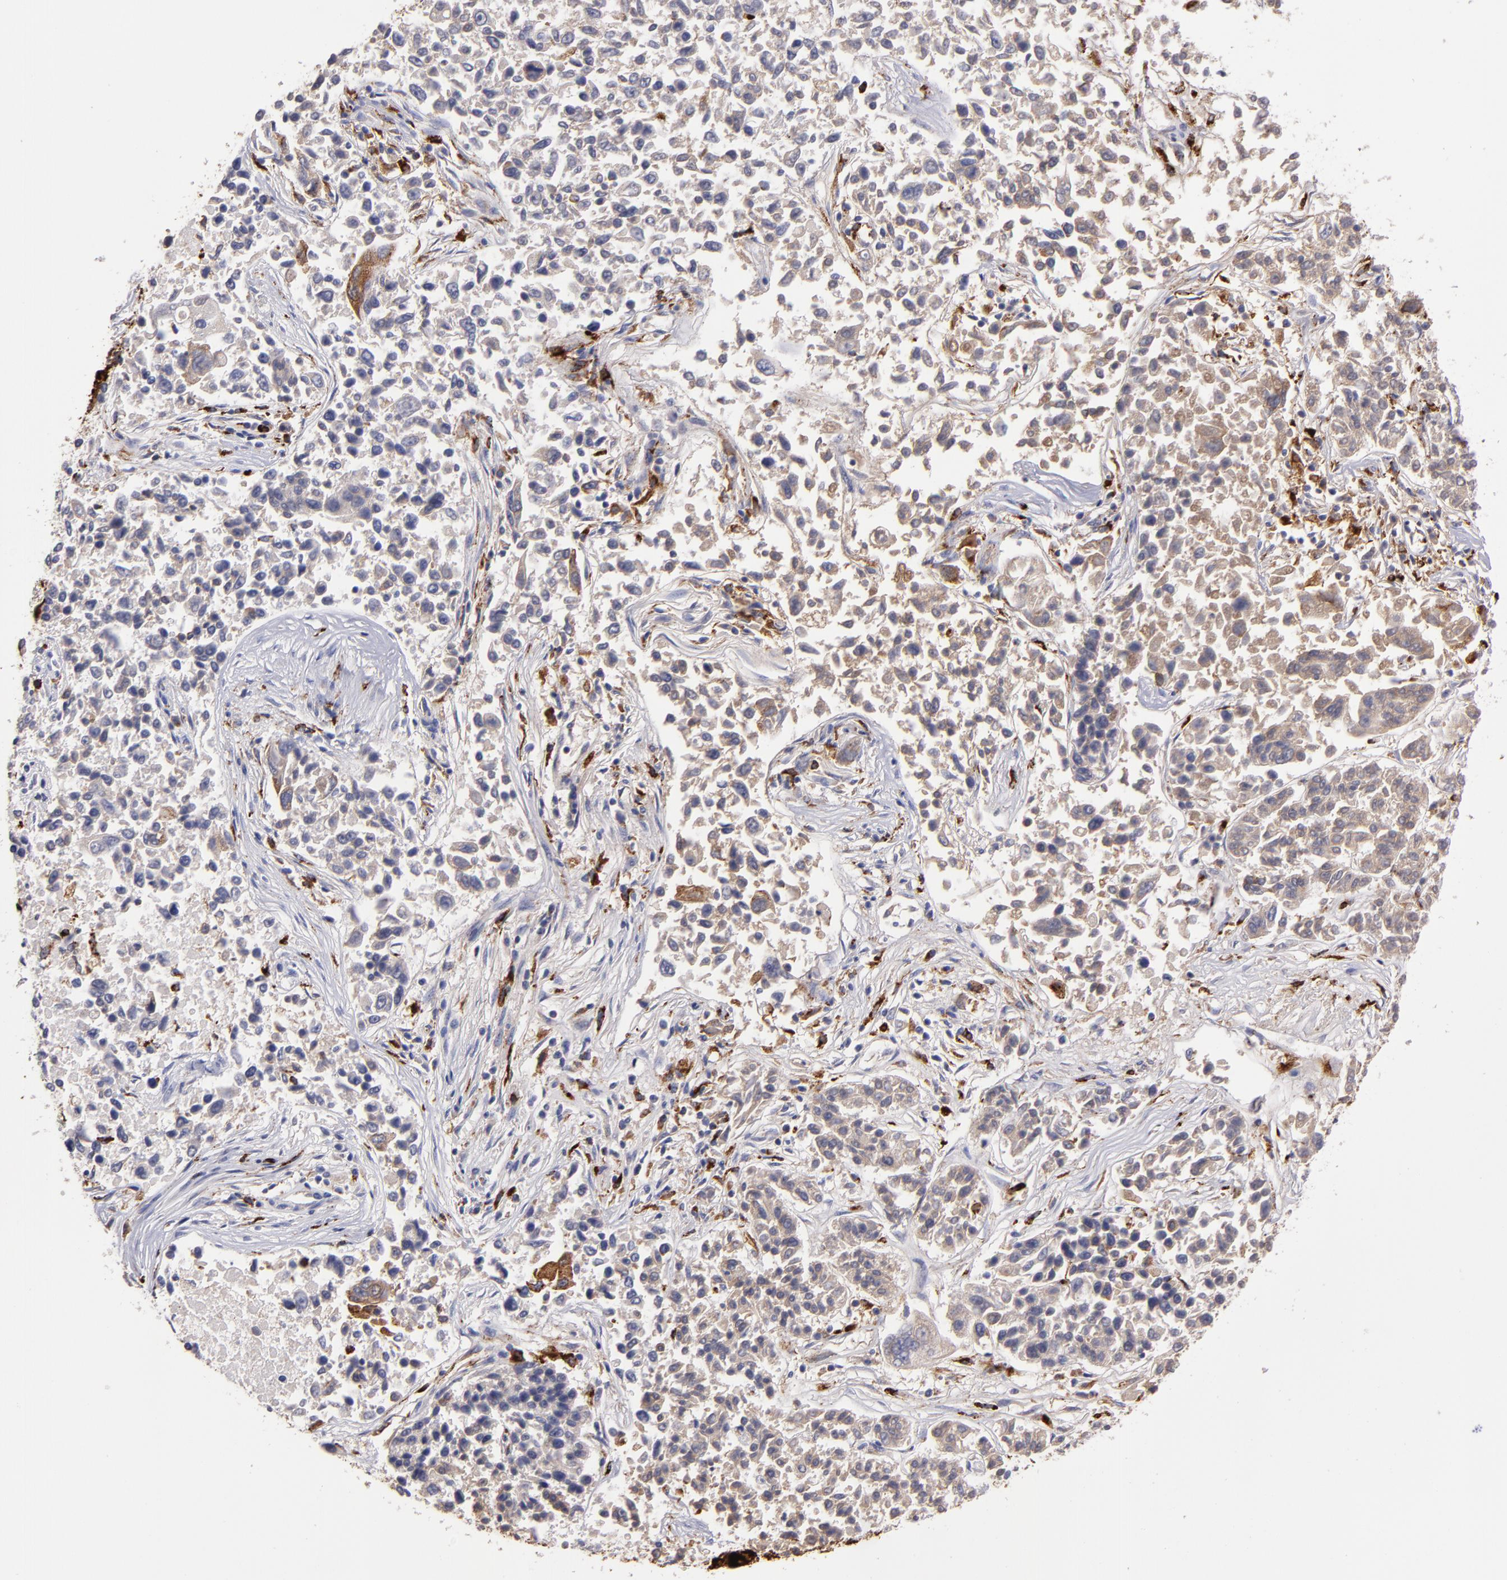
{"staining": {"intensity": "moderate", "quantity": ">75%", "location": "cytoplasmic/membranous"}, "tissue": "lung cancer", "cell_type": "Tumor cells", "image_type": "cancer", "snomed": [{"axis": "morphology", "description": "Adenocarcinoma, NOS"}, {"axis": "topography", "description": "Lung"}], "caption": "Tumor cells exhibit medium levels of moderate cytoplasmic/membranous positivity in approximately >75% of cells in lung adenocarcinoma. Immunohistochemistry stains the protein of interest in brown and the nuclei are stained blue.", "gene": "CTSS", "patient": {"sex": "male", "age": 84}}